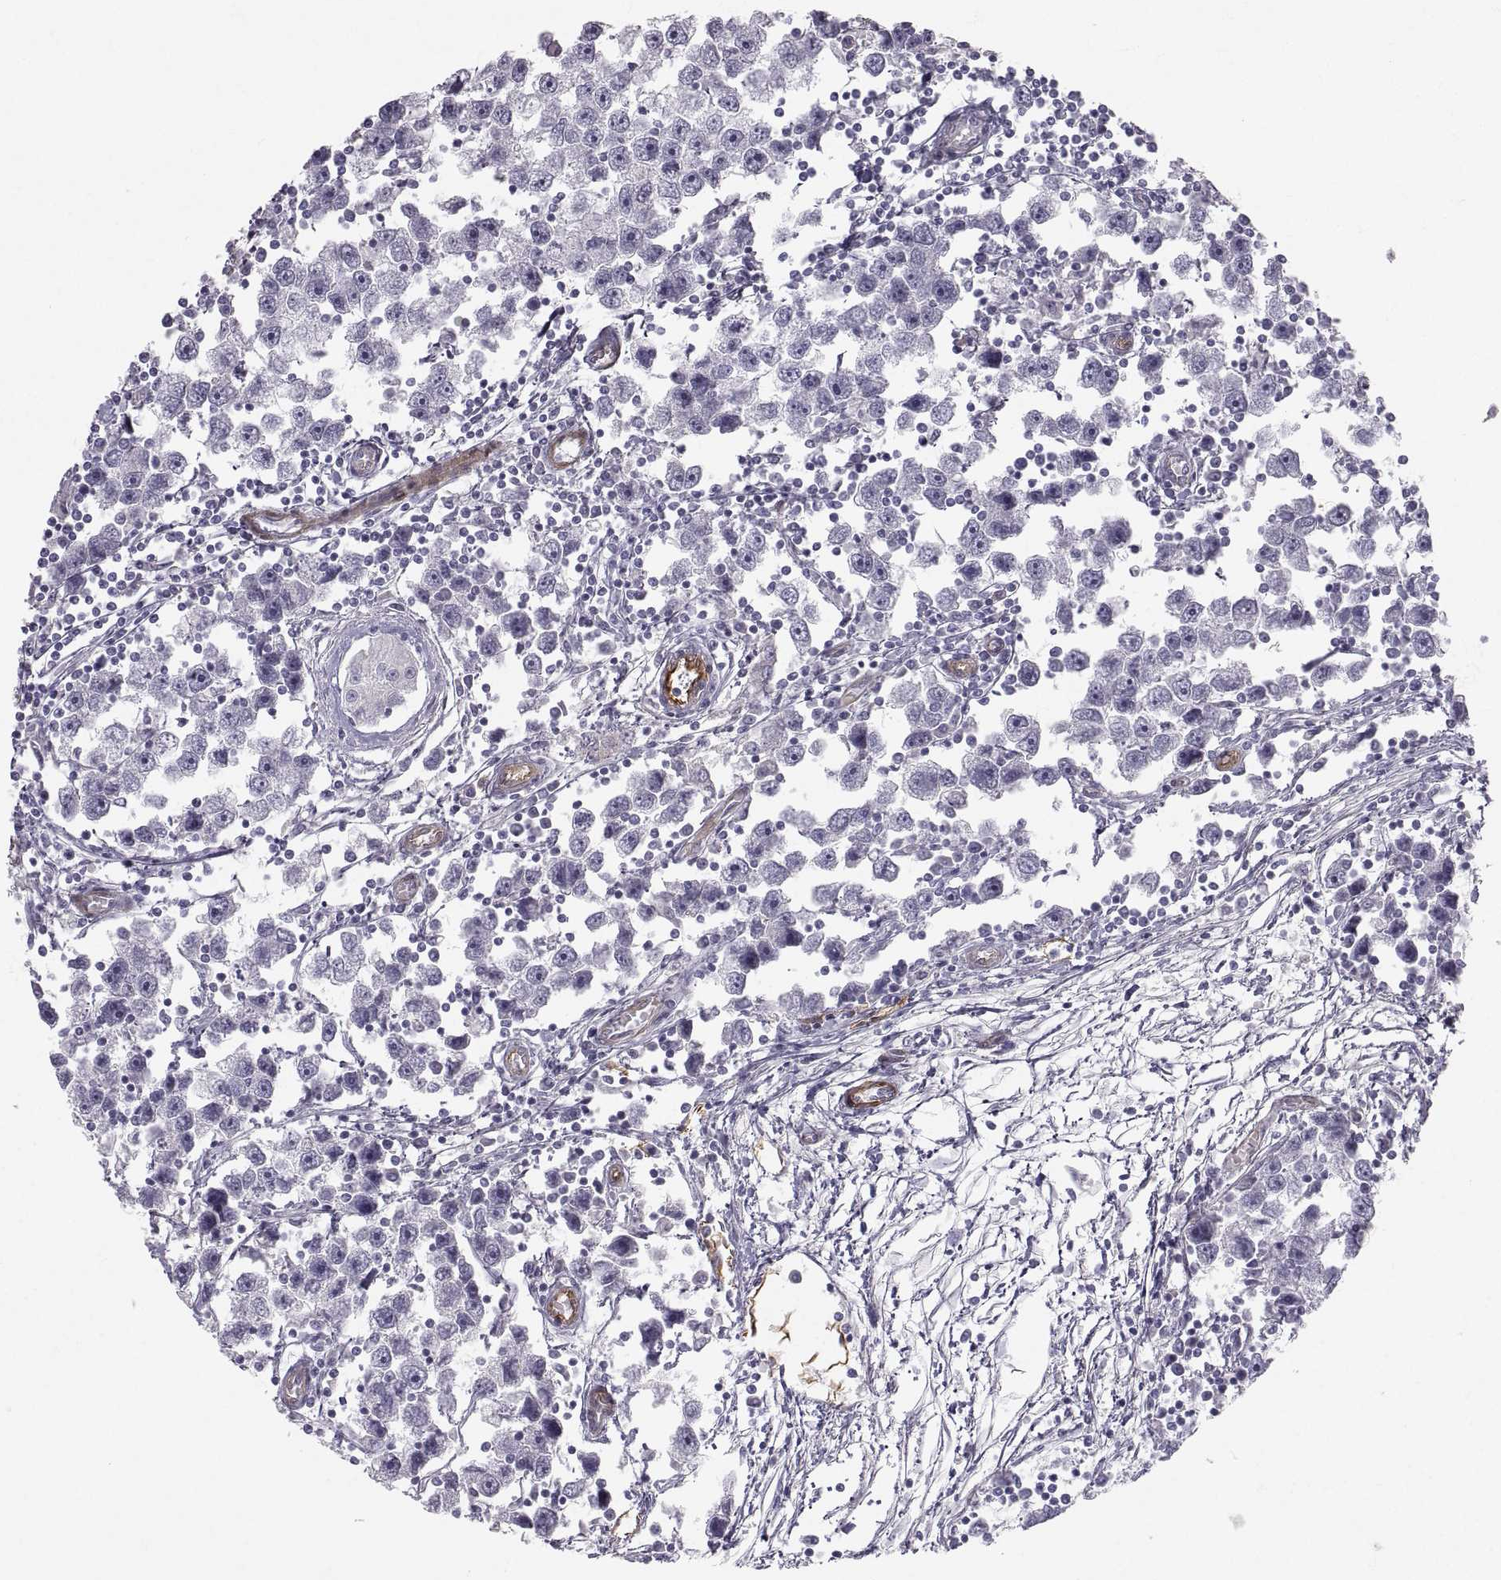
{"staining": {"intensity": "negative", "quantity": "none", "location": "none"}, "tissue": "testis cancer", "cell_type": "Tumor cells", "image_type": "cancer", "snomed": [{"axis": "morphology", "description": "Seminoma, NOS"}, {"axis": "topography", "description": "Testis"}], "caption": "Seminoma (testis) stained for a protein using IHC reveals no expression tumor cells.", "gene": "PGM5", "patient": {"sex": "male", "age": 30}}